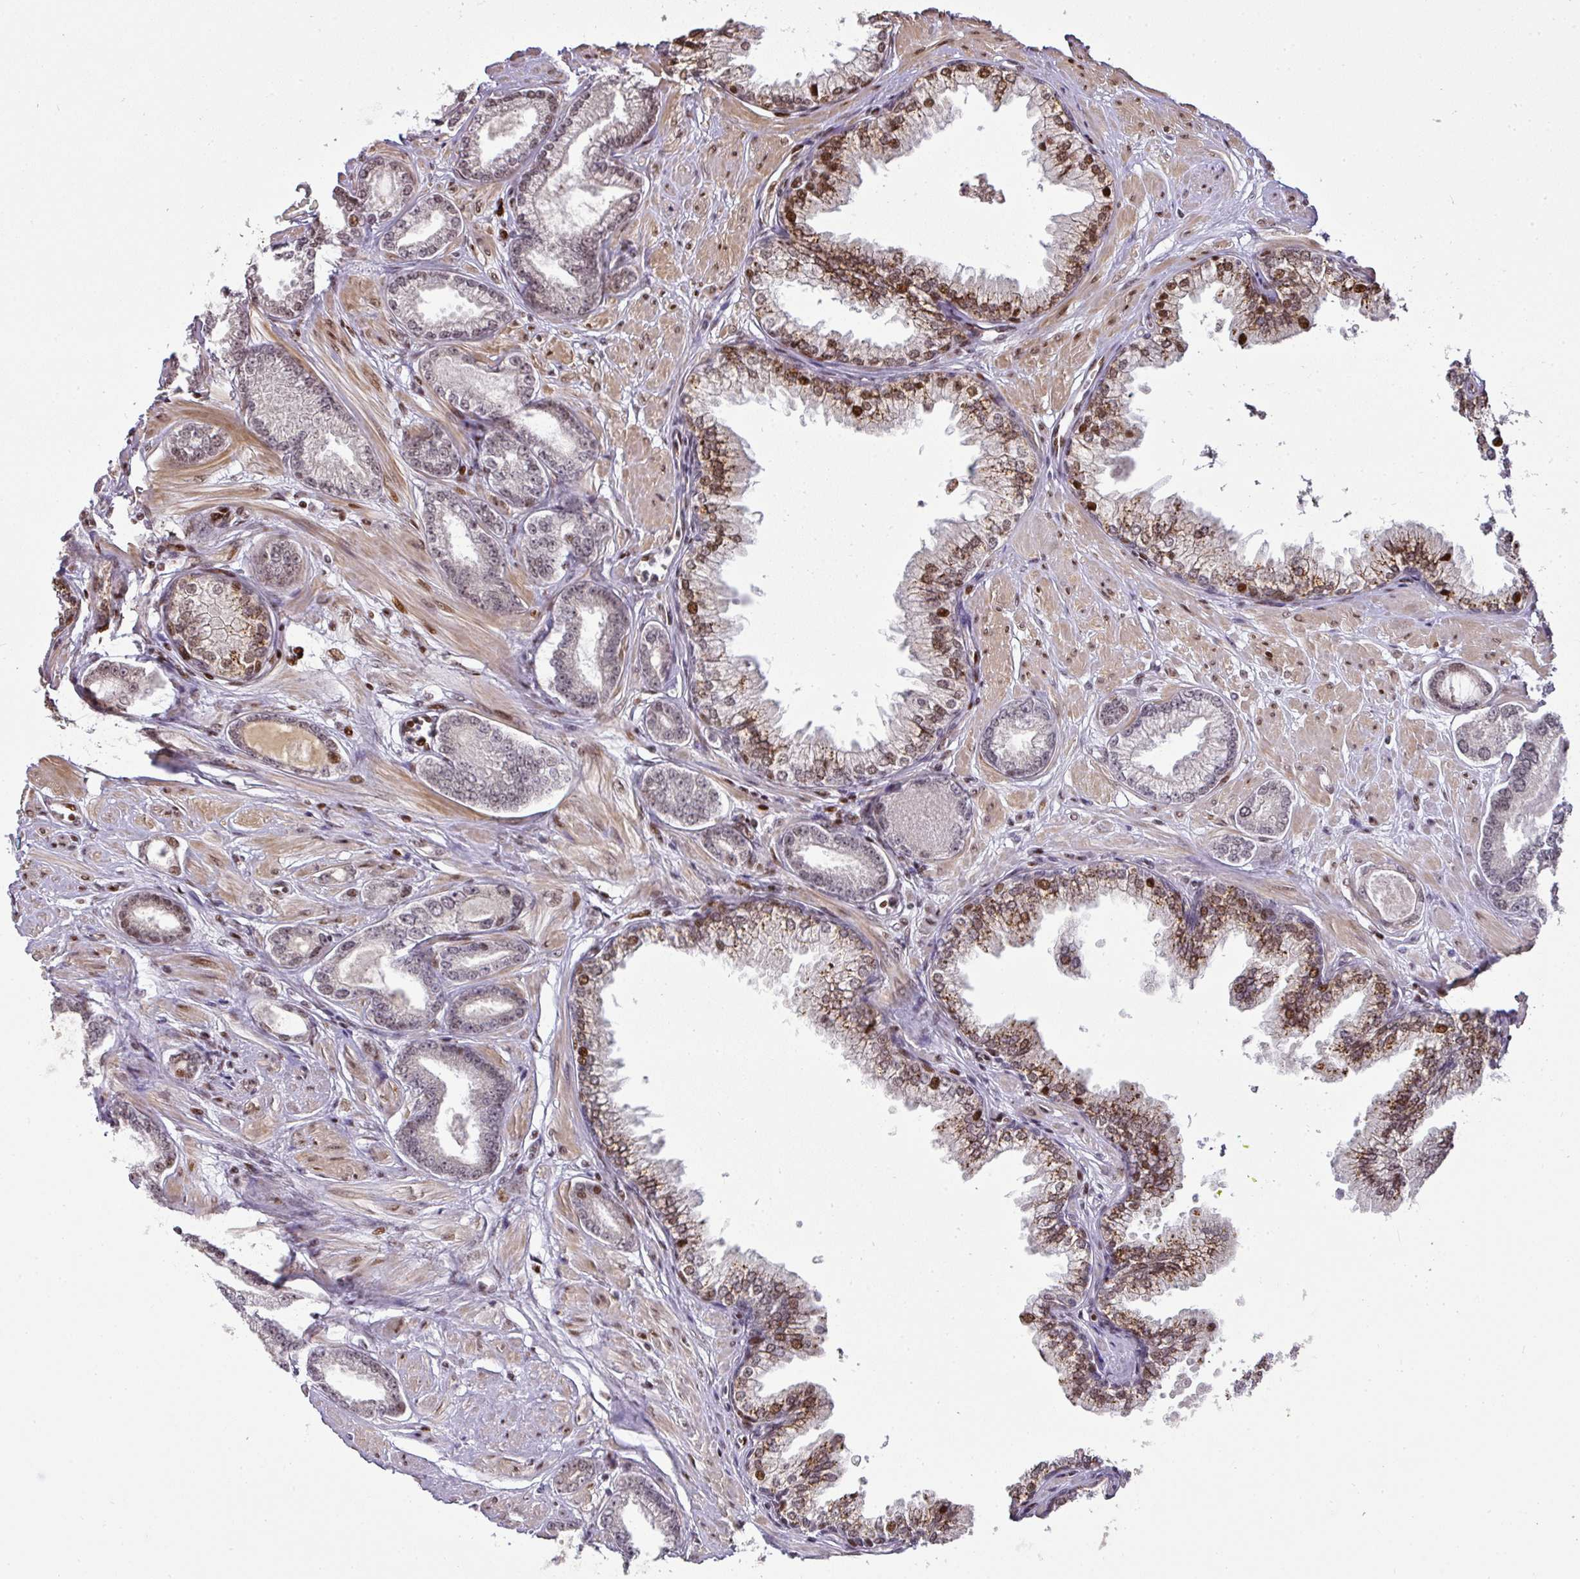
{"staining": {"intensity": "moderate", "quantity": "<25%", "location": "nuclear"}, "tissue": "prostate cancer", "cell_type": "Tumor cells", "image_type": "cancer", "snomed": [{"axis": "morphology", "description": "Adenocarcinoma, Low grade"}, {"axis": "topography", "description": "Prostate"}], "caption": "Immunohistochemical staining of human prostate cancer (low-grade adenocarcinoma) displays low levels of moderate nuclear expression in approximately <25% of tumor cells.", "gene": "MYSM1", "patient": {"sex": "male", "age": 60}}